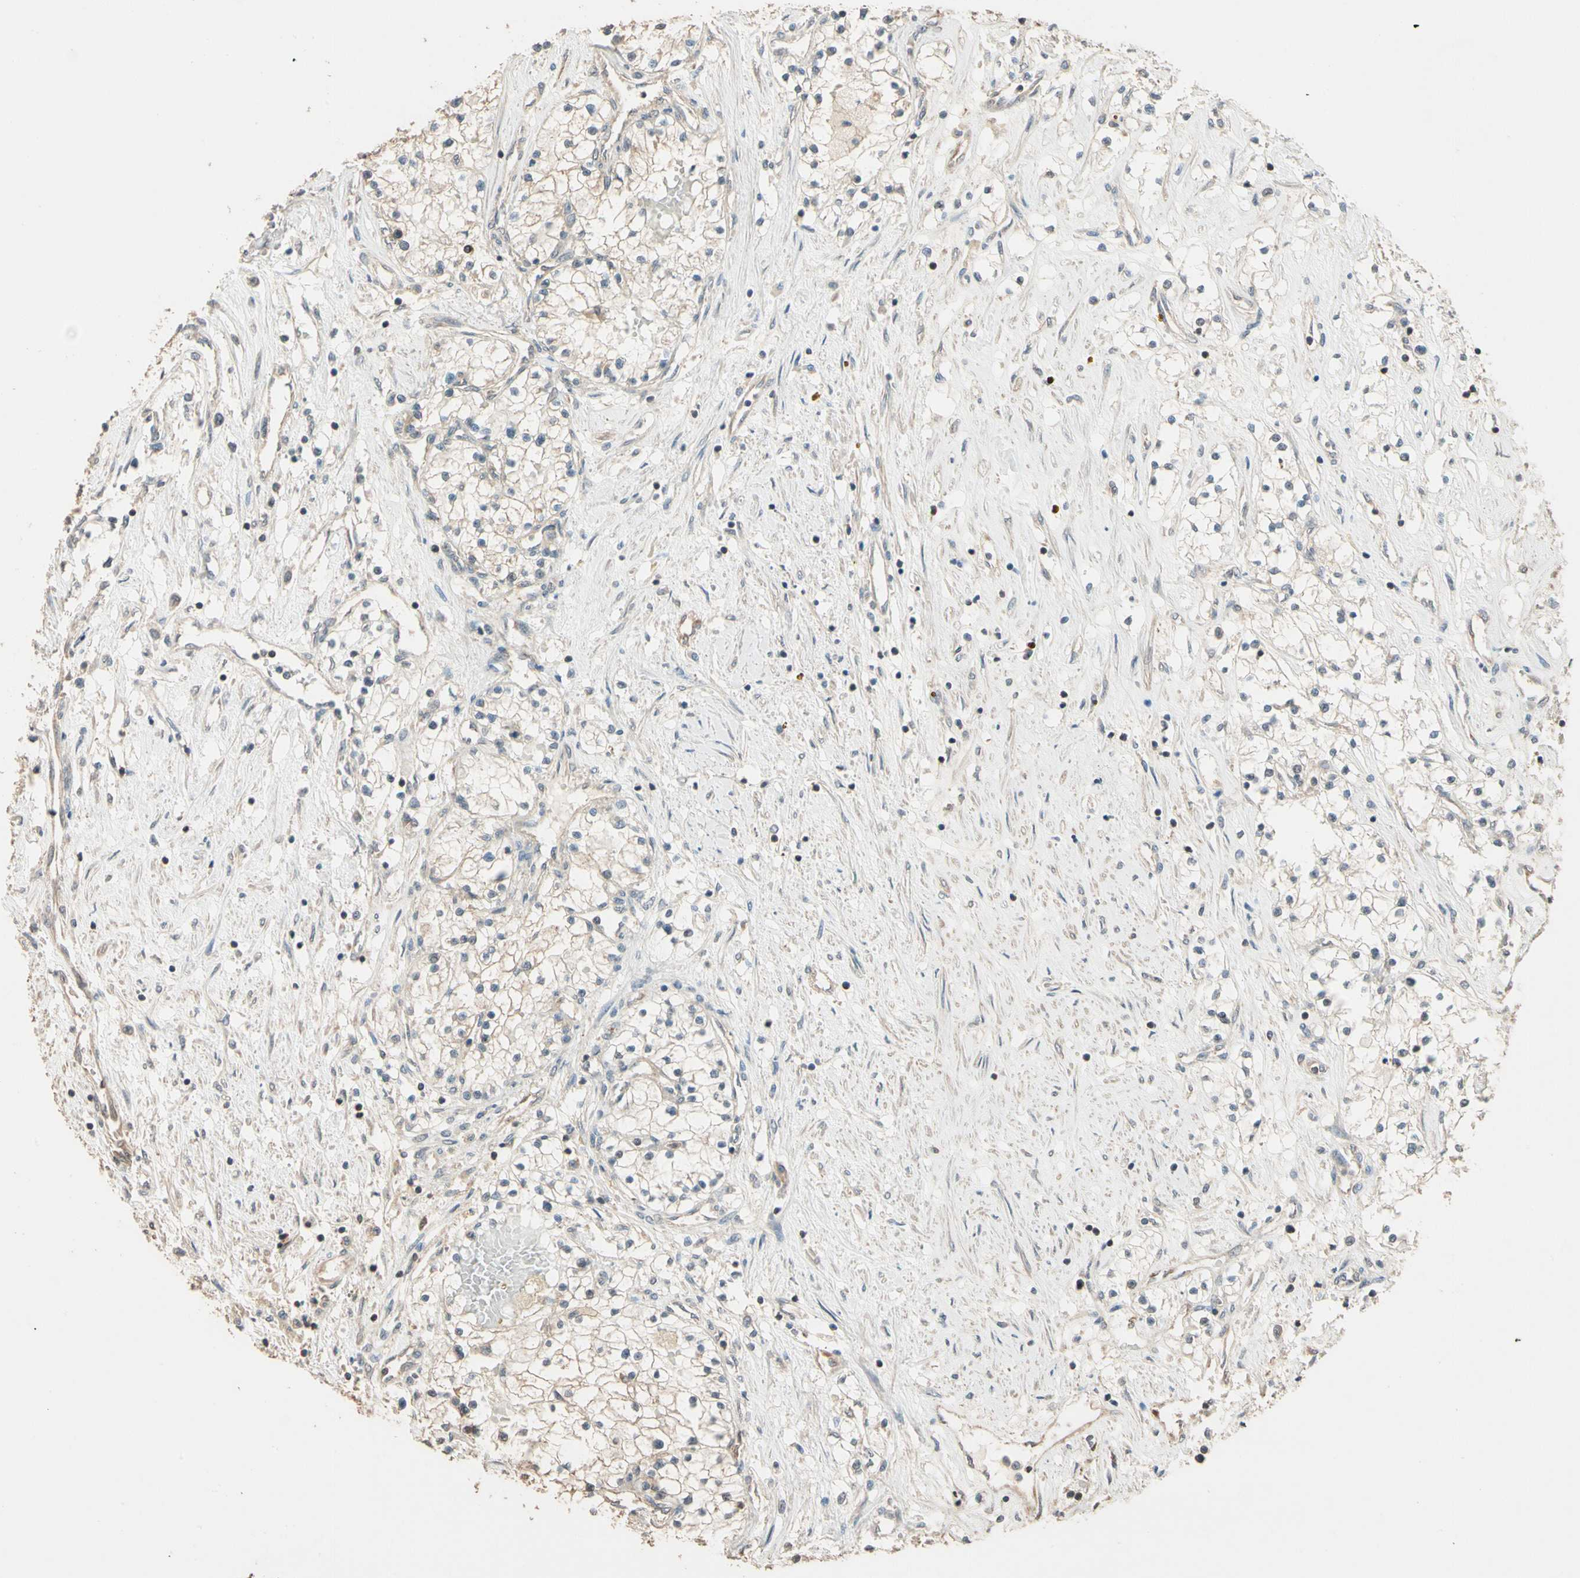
{"staining": {"intensity": "weak", "quantity": "25%-75%", "location": "cytoplasmic/membranous"}, "tissue": "renal cancer", "cell_type": "Tumor cells", "image_type": "cancer", "snomed": [{"axis": "morphology", "description": "Adenocarcinoma, NOS"}, {"axis": "topography", "description": "Kidney"}], "caption": "Renal cancer tissue exhibits weak cytoplasmic/membranous expression in approximately 25%-75% of tumor cells", "gene": "MAP3K7", "patient": {"sex": "male", "age": 68}}